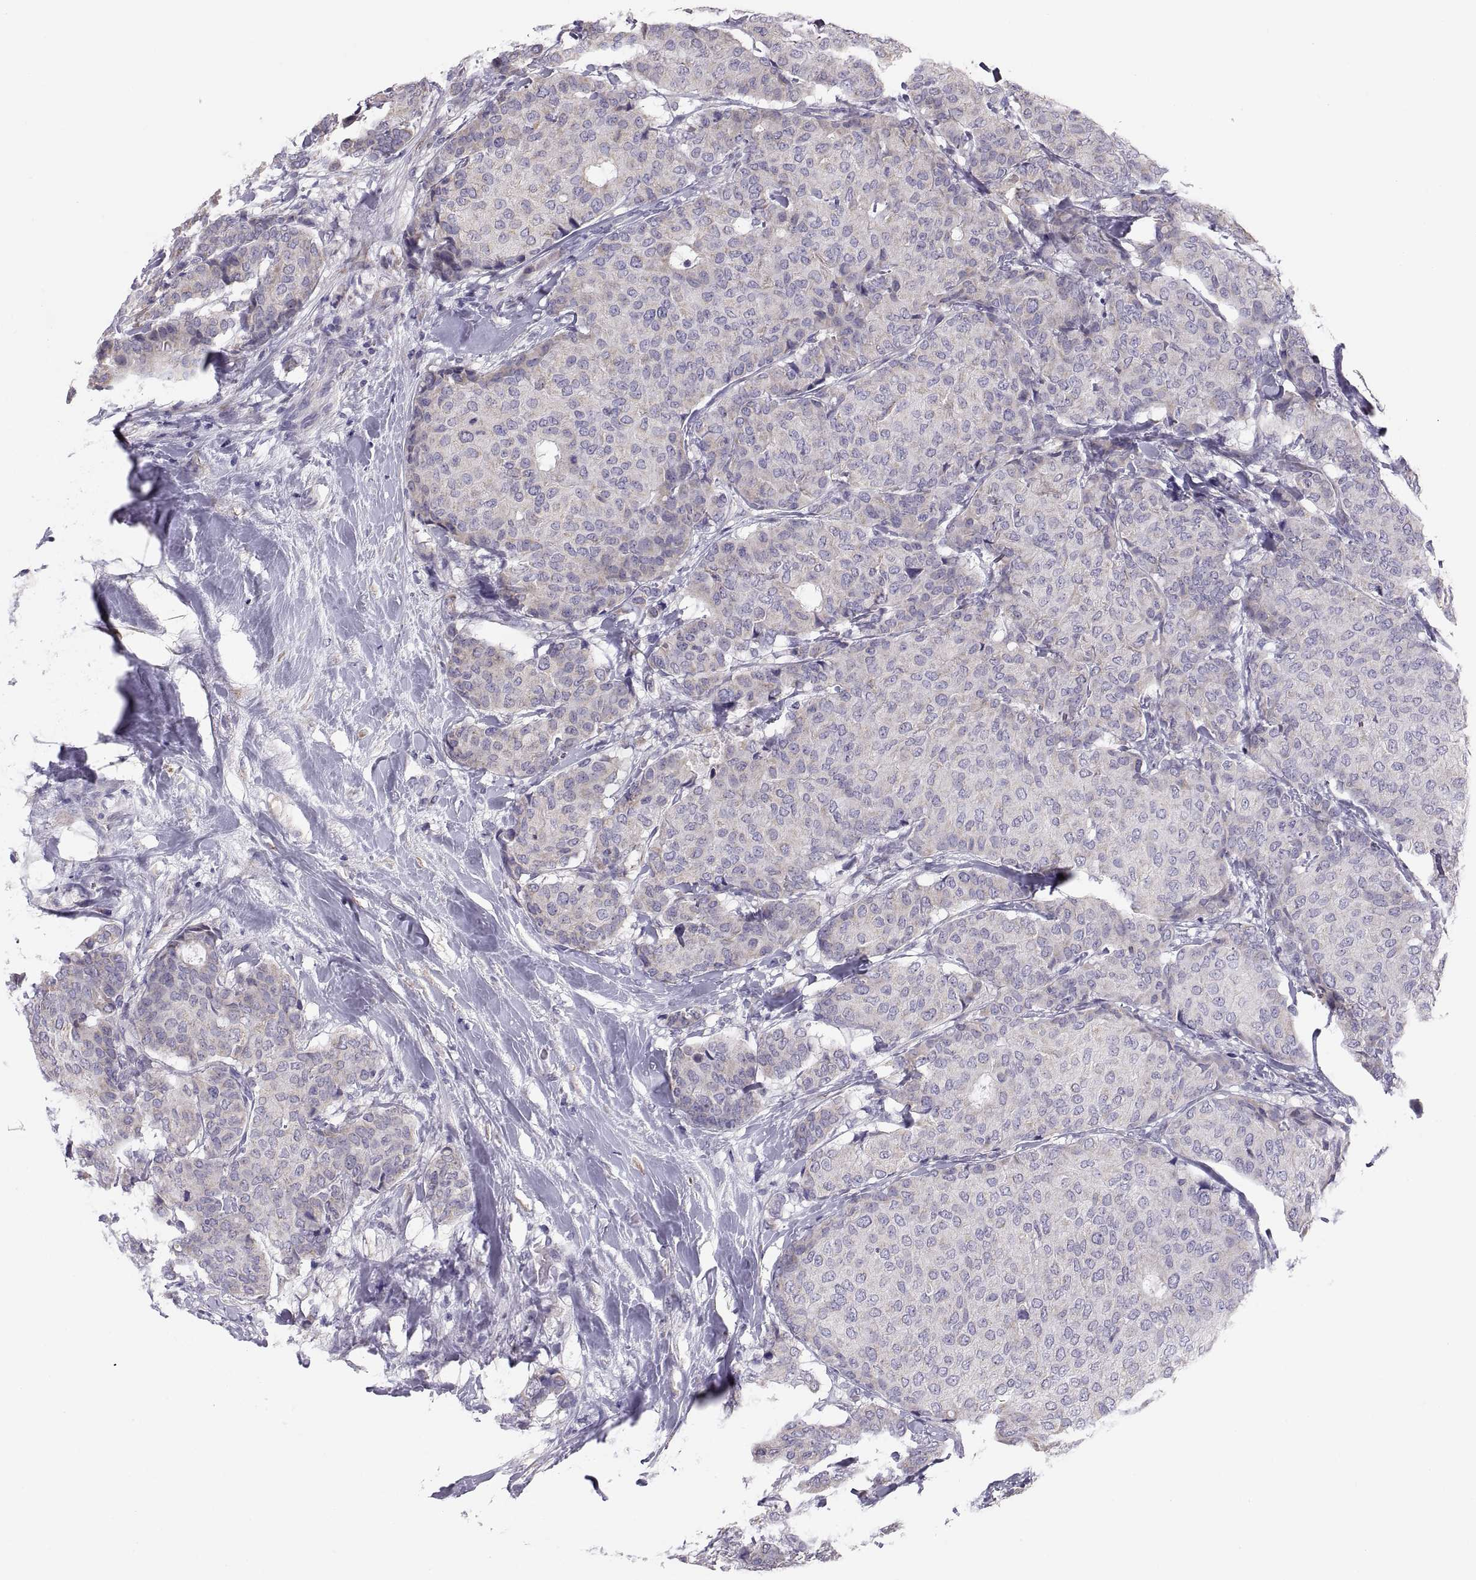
{"staining": {"intensity": "negative", "quantity": "none", "location": "none"}, "tissue": "breast cancer", "cell_type": "Tumor cells", "image_type": "cancer", "snomed": [{"axis": "morphology", "description": "Duct carcinoma"}, {"axis": "topography", "description": "Breast"}], "caption": "Immunohistochemical staining of breast cancer (intraductal carcinoma) shows no significant expression in tumor cells.", "gene": "TNNC1", "patient": {"sex": "female", "age": 75}}